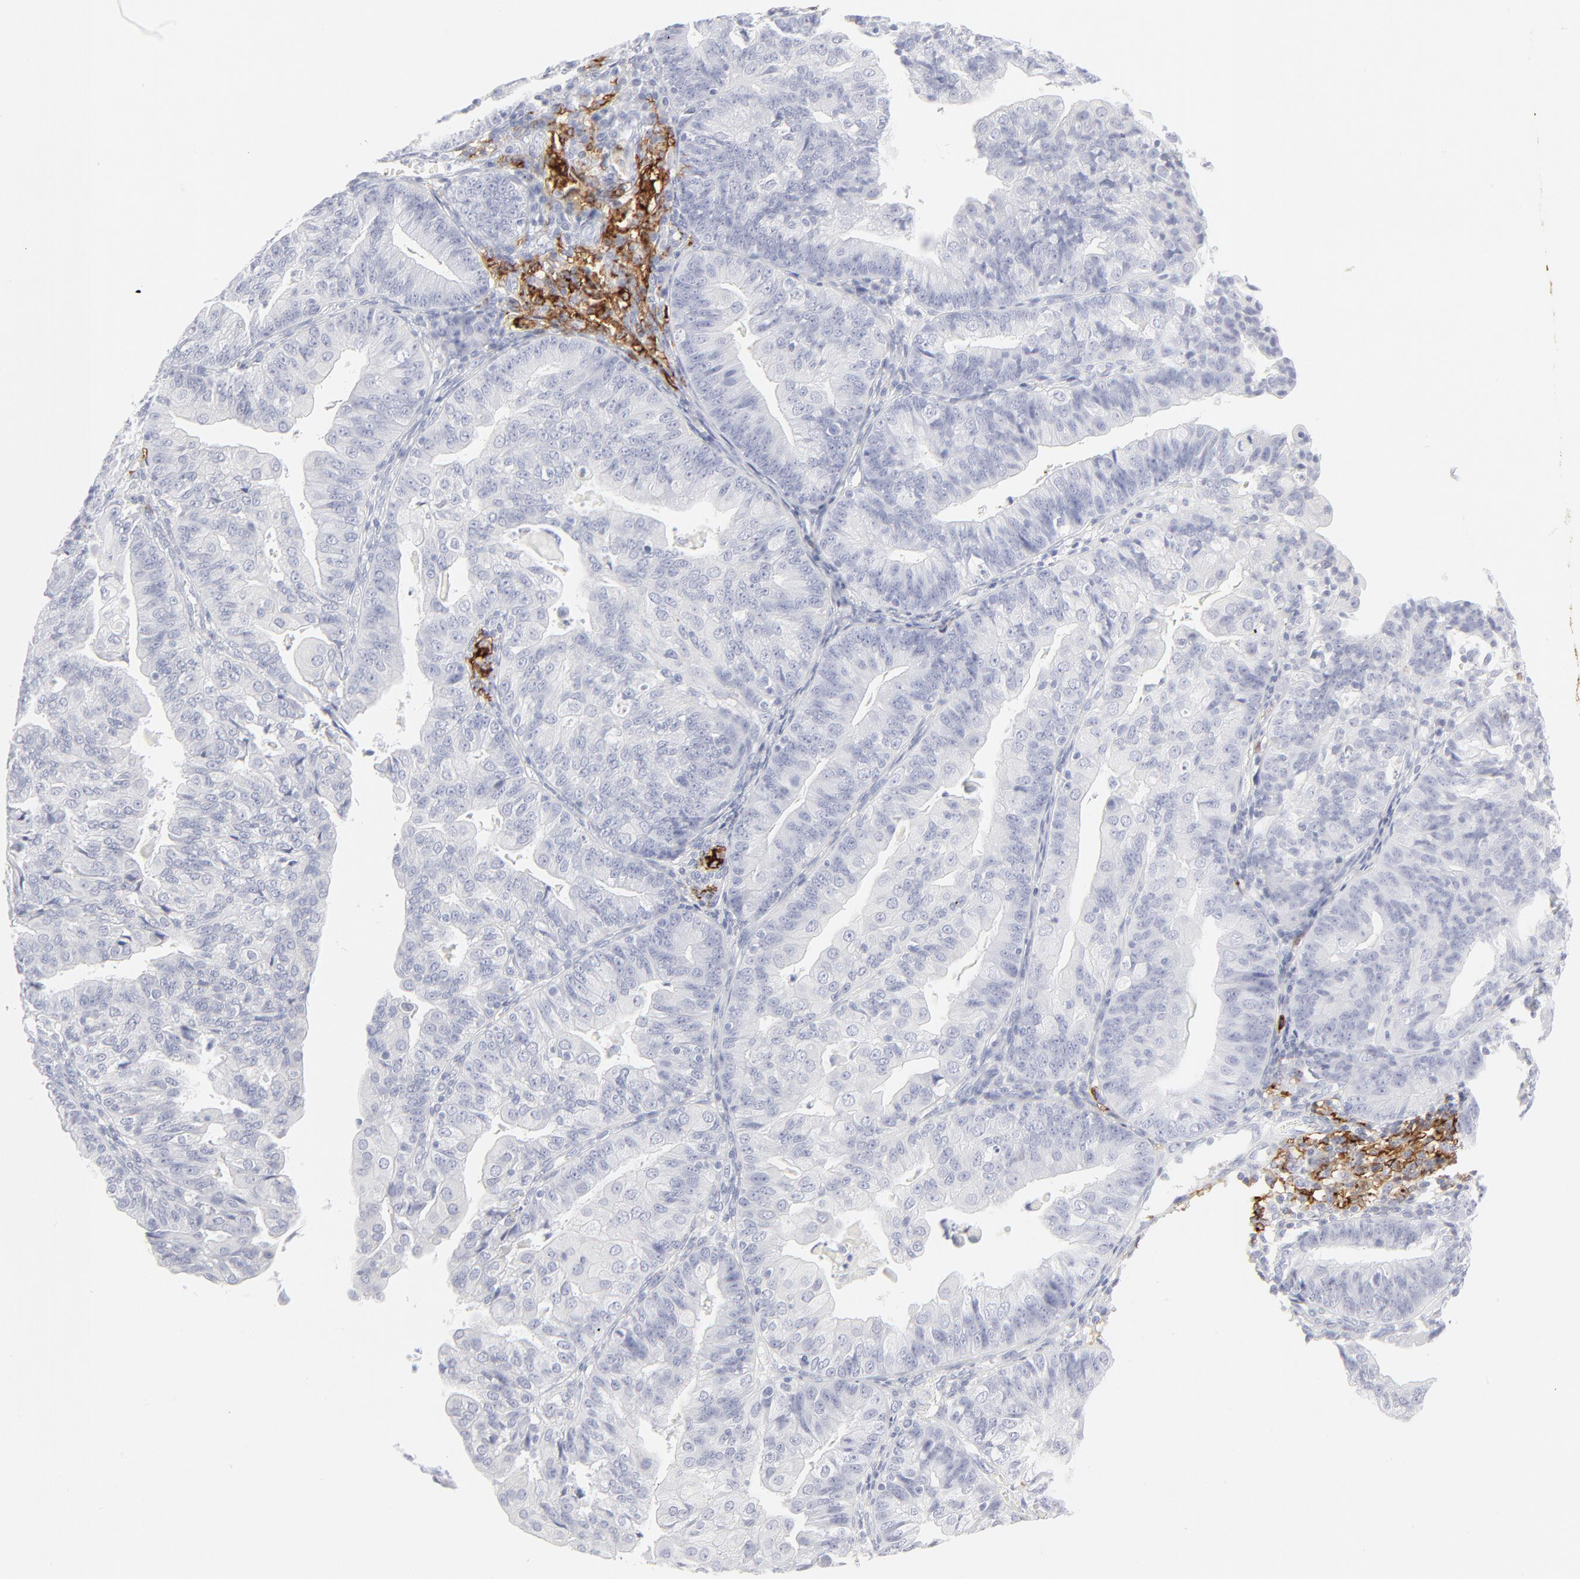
{"staining": {"intensity": "negative", "quantity": "none", "location": "none"}, "tissue": "endometrial cancer", "cell_type": "Tumor cells", "image_type": "cancer", "snomed": [{"axis": "morphology", "description": "Adenocarcinoma, NOS"}, {"axis": "topography", "description": "Endometrium"}], "caption": "Immunohistochemistry of endometrial cancer (adenocarcinoma) reveals no staining in tumor cells.", "gene": "CCR7", "patient": {"sex": "female", "age": 56}}